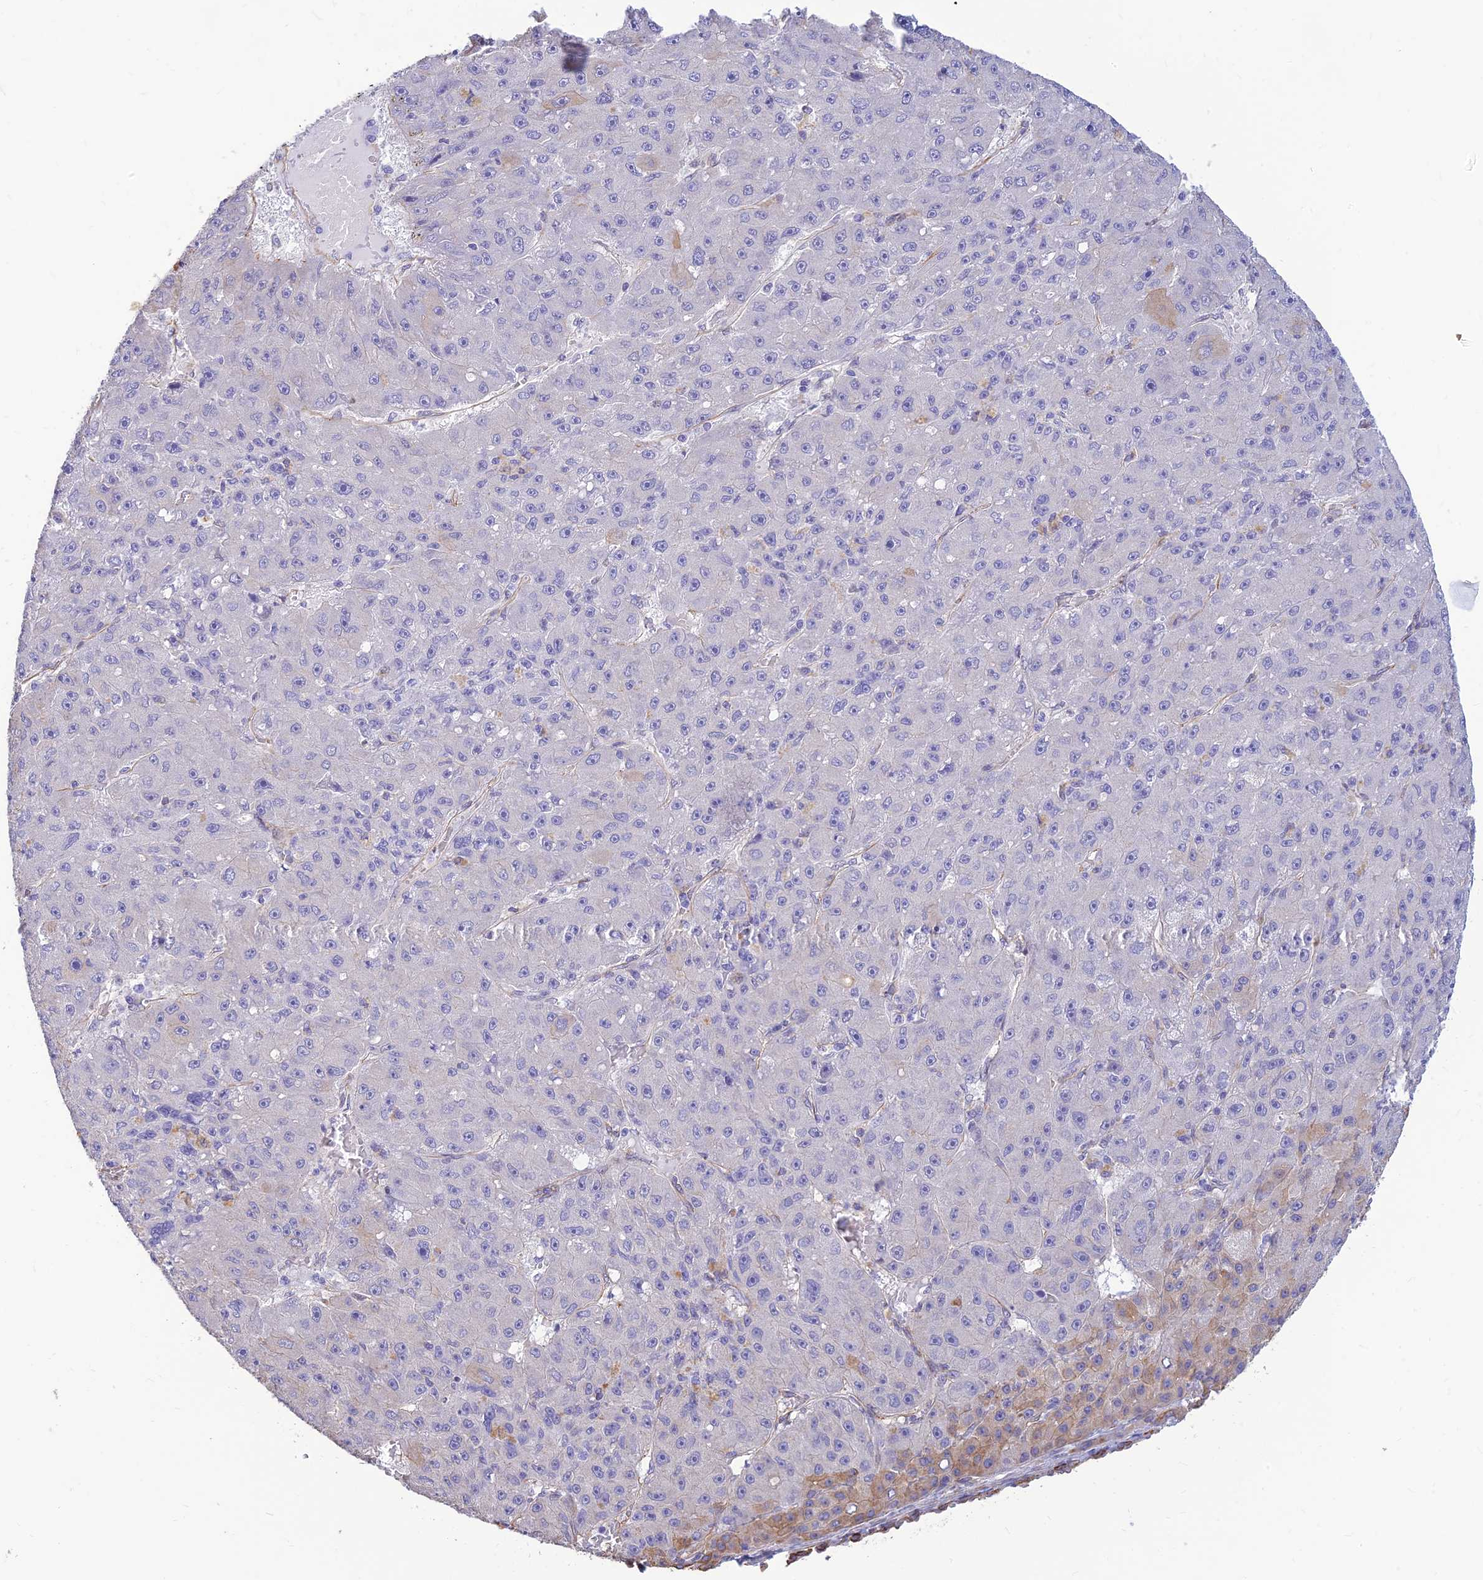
{"staining": {"intensity": "negative", "quantity": "none", "location": "none"}, "tissue": "liver cancer", "cell_type": "Tumor cells", "image_type": "cancer", "snomed": [{"axis": "morphology", "description": "Carcinoma, Hepatocellular, NOS"}, {"axis": "topography", "description": "Liver"}], "caption": "Immunohistochemistry (IHC) of liver cancer (hepatocellular carcinoma) shows no staining in tumor cells.", "gene": "ALDH1L2", "patient": {"sex": "male", "age": 67}}